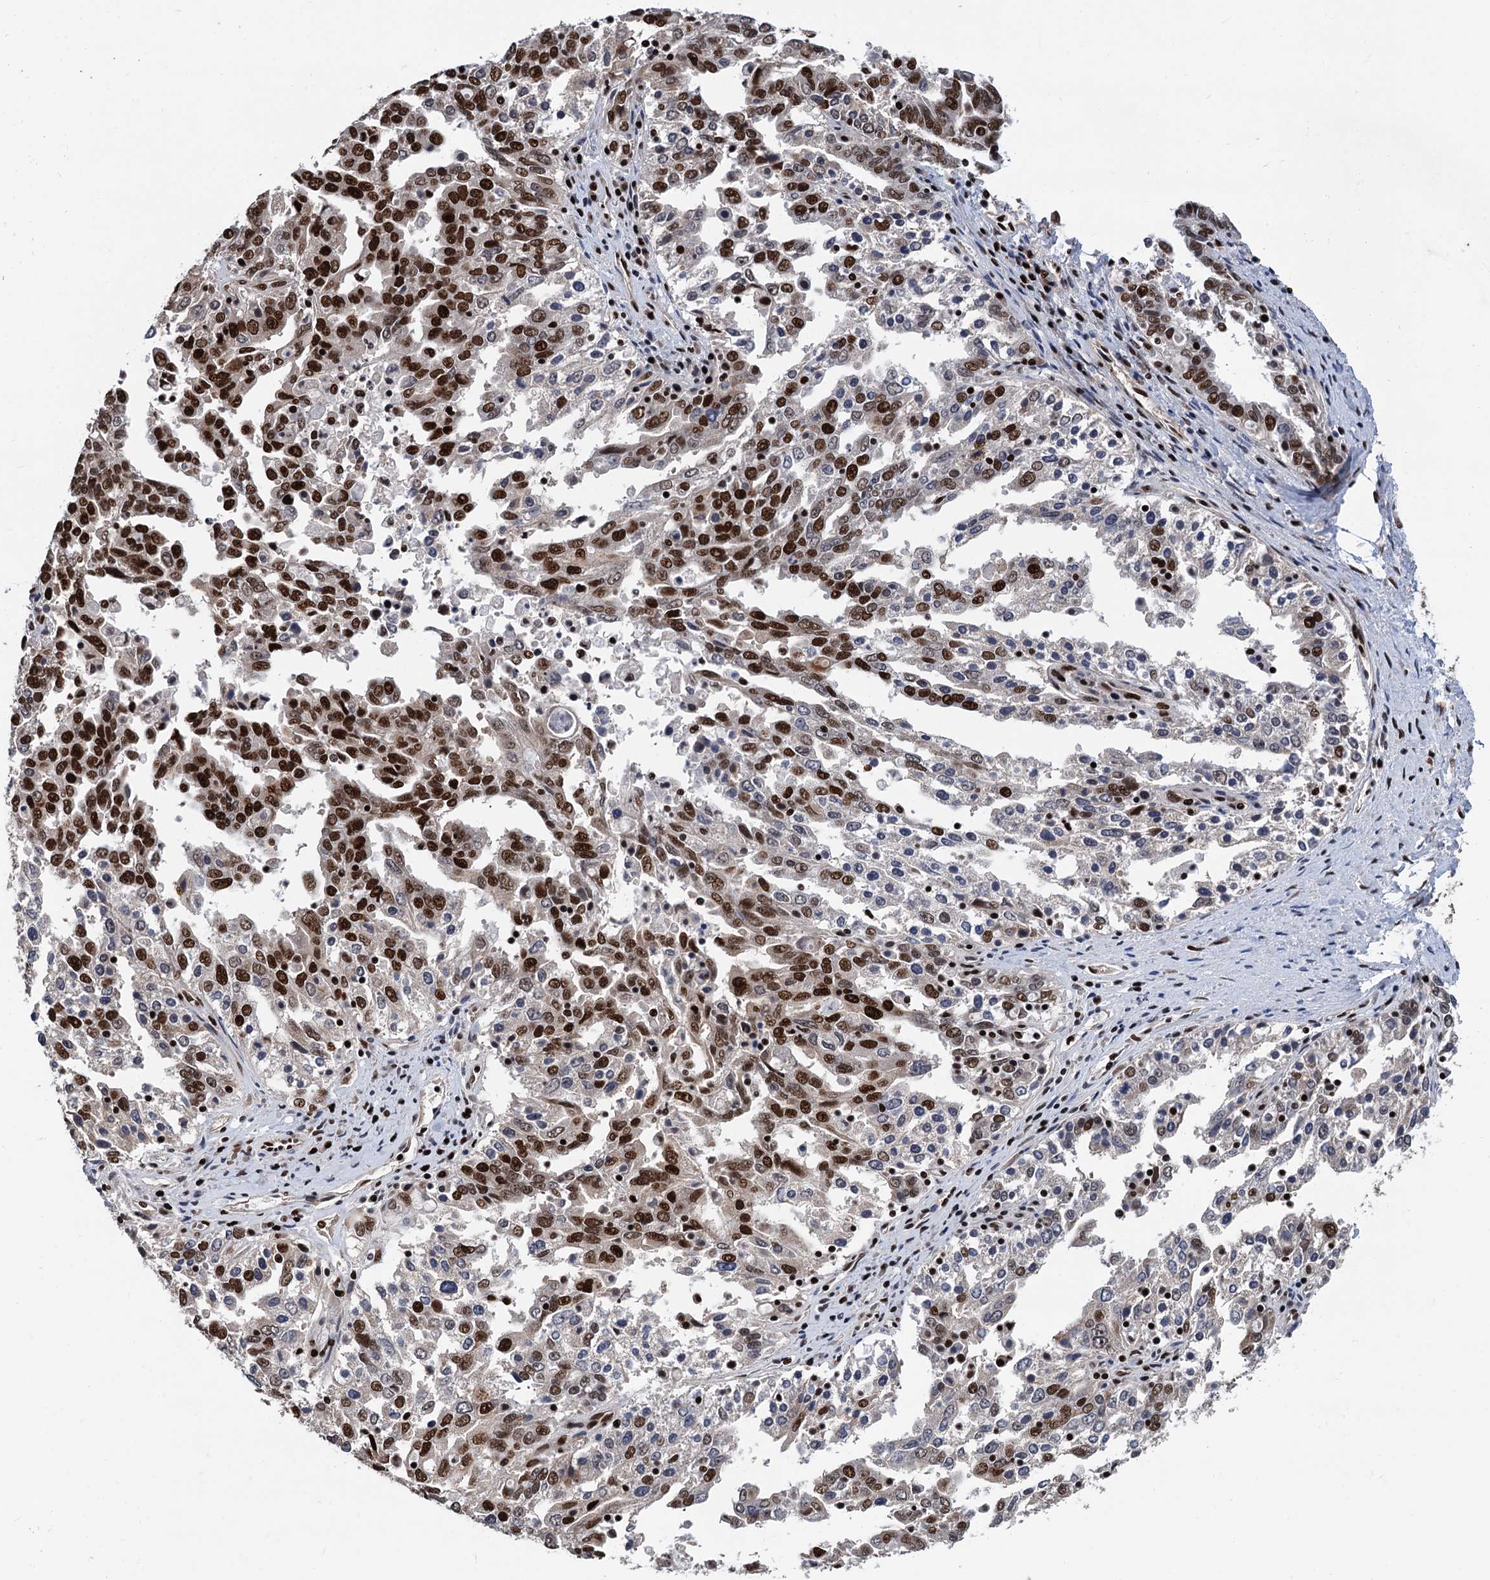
{"staining": {"intensity": "strong", "quantity": ">75%", "location": "nuclear"}, "tissue": "ovarian cancer", "cell_type": "Tumor cells", "image_type": "cancer", "snomed": [{"axis": "morphology", "description": "Carcinoma, endometroid"}, {"axis": "topography", "description": "Ovary"}], "caption": "Ovarian cancer was stained to show a protein in brown. There is high levels of strong nuclear staining in approximately >75% of tumor cells. The staining was performed using DAB, with brown indicating positive protein expression. Nuclei are stained blue with hematoxylin.", "gene": "PPP4R1", "patient": {"sex": "female", "age": 62}}